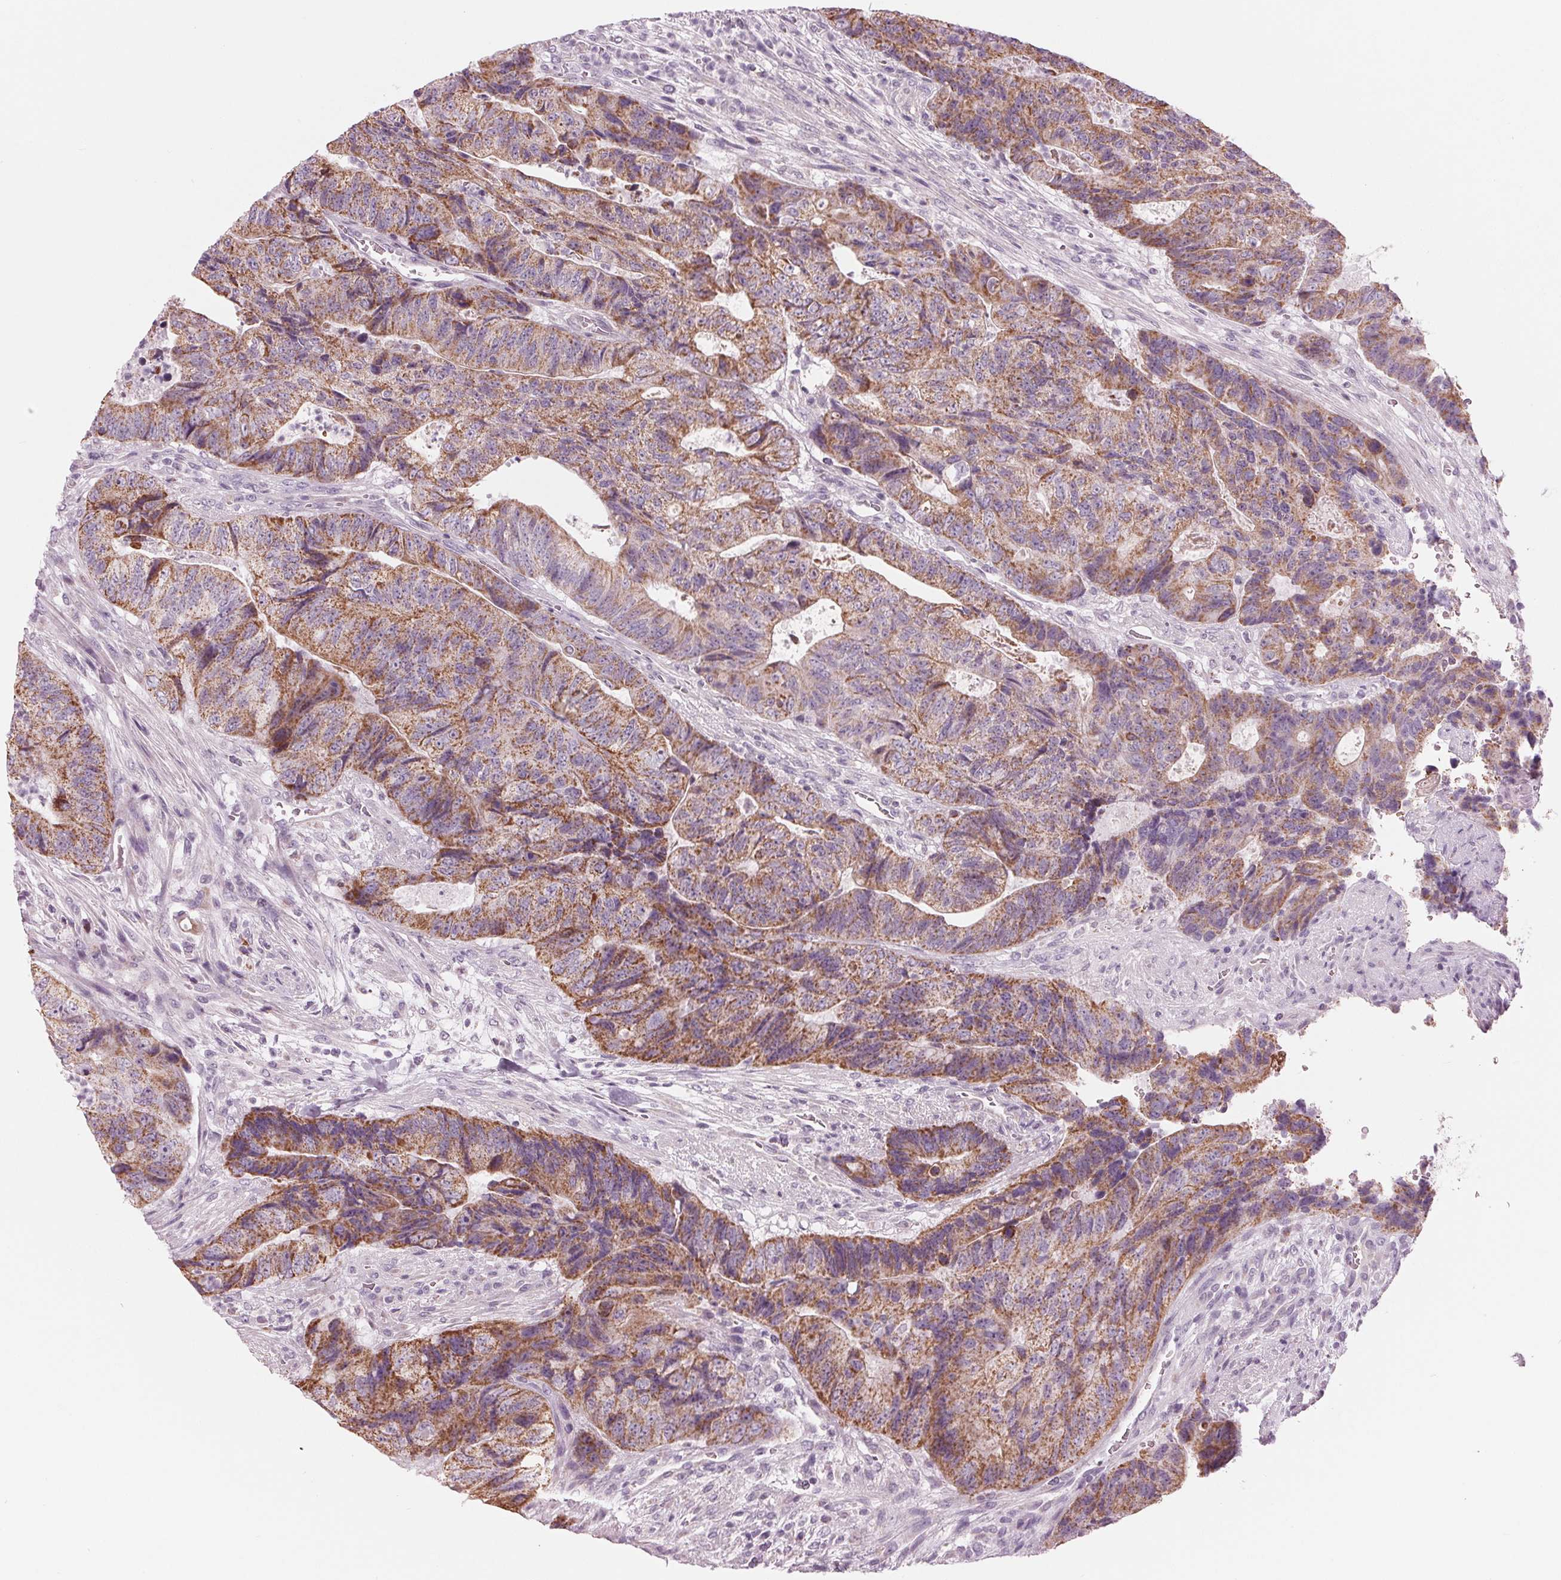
{"staining": {"intensity": "moderate", "quantity": ">75%", "location": "cytoplasmic/membranous"}, "tissue": "colorectal cancer", "cell_type": "Tumor cells", "image_type": "cancer", "snomed": [{"axis": "morphology", "description": "Normal tissue, NOS"}, {"axis": "morphology", "description": "Adenocarcinoma, NOS"}, {"axis": "topography", "description": "Colon"}], "caption": "This is an image of immunohistochemistry staining of adenocarcinoma (colorectal), which shows moderate expression in the cytoplasmic/membranous of tumor cells.", "gene": "SAMD4A", "patient": {"sex": "female", "age": 48}}